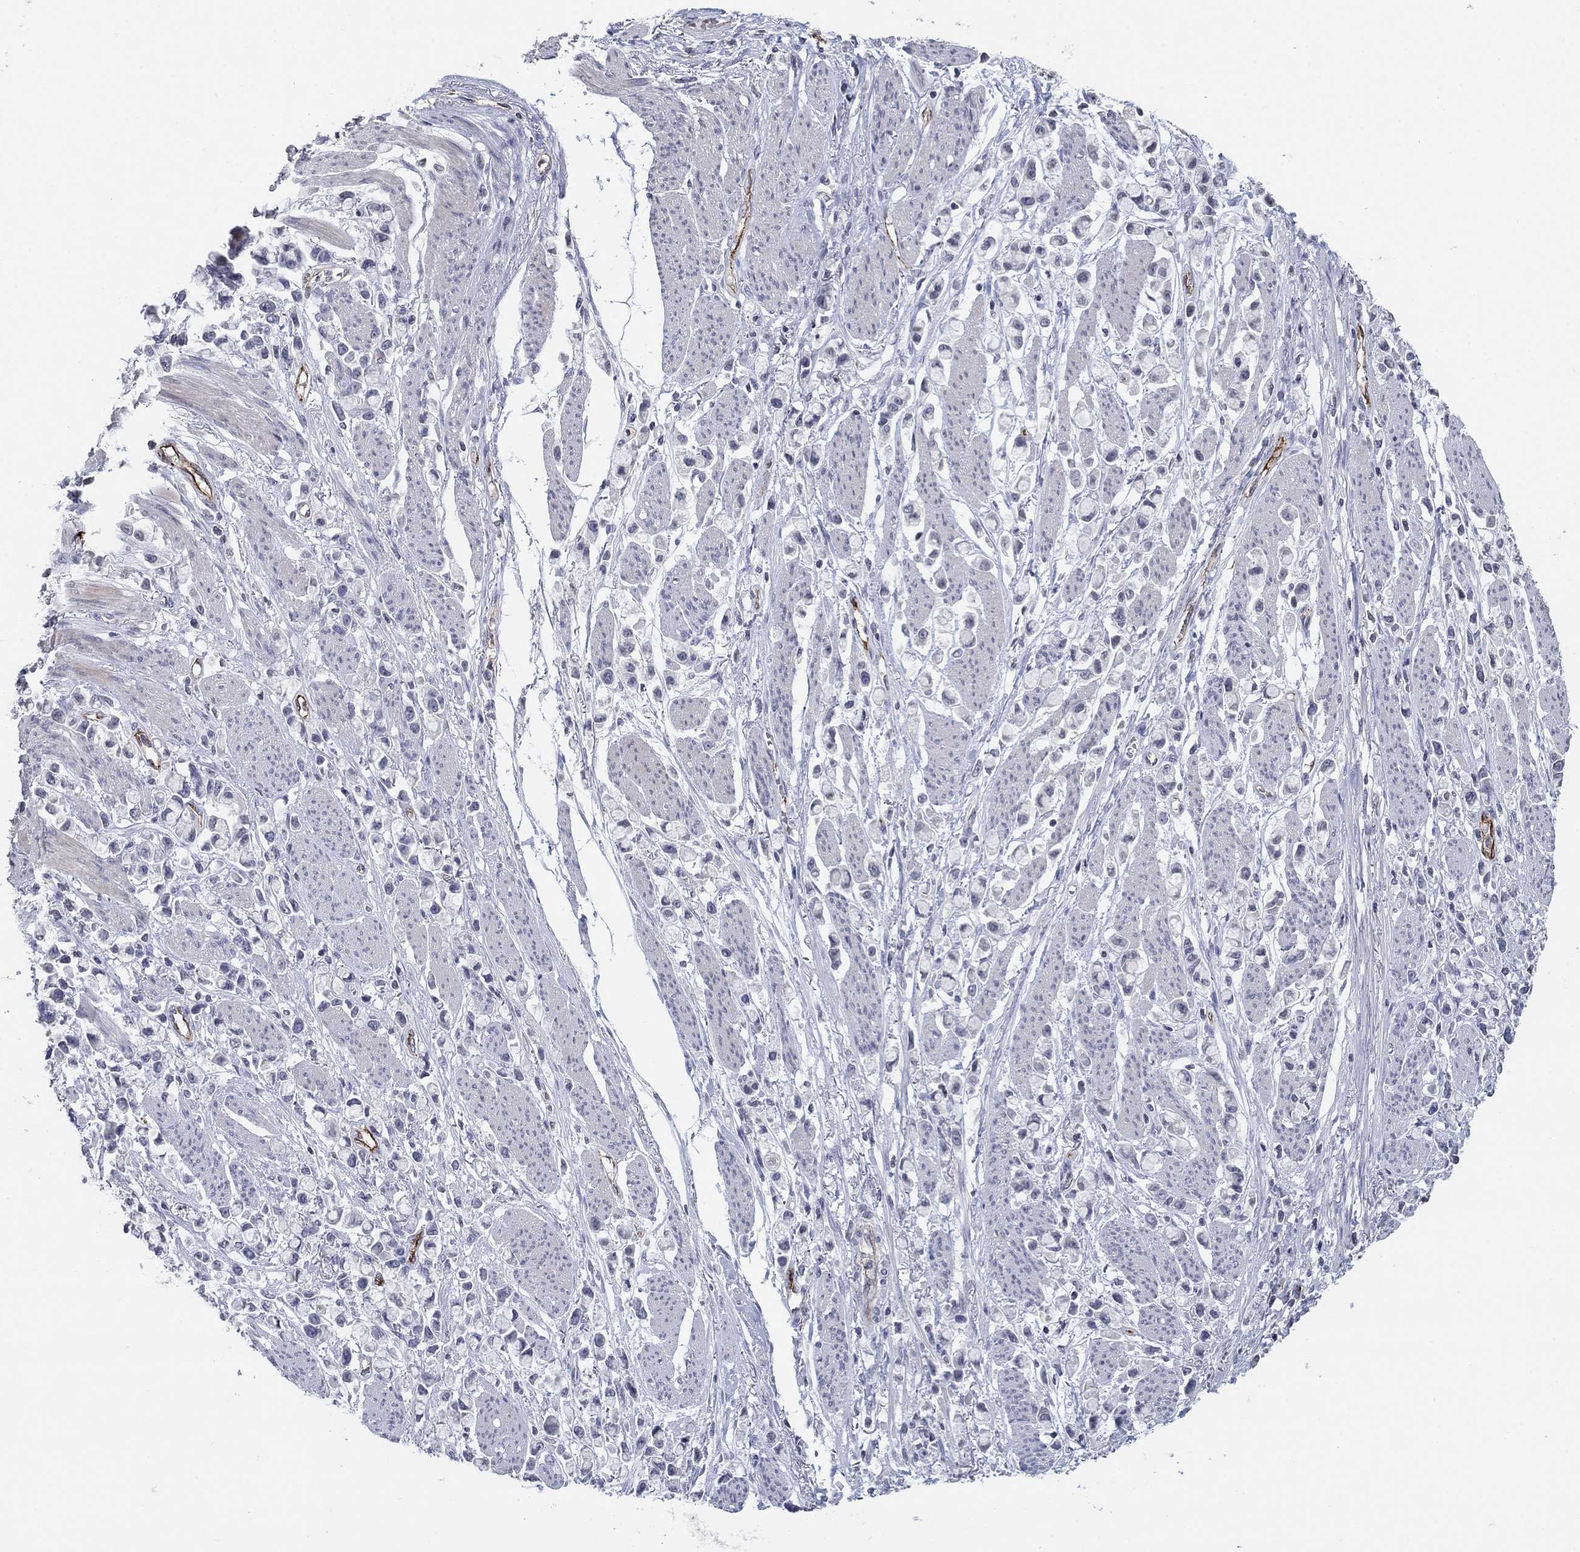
{"staining": {"intensity": "negative", "quantity": "none", "location": "none"}, "tissue": "stomach cancer", "cell_type": "Tumor cells", "image_type": "cancer", "snomed": [{"axis": "morphology", "description": "Adenocarcinoma, NOS"}, {"axis": "topography", "description": "Stomach"}], "caption": "This image is of adenocarcinoma (stomach) stained with immunohistochemistry (IHC) to label a protein in brown with the nuclei are counter-stained blue. There is no expression in tumor cells.", "gene": "TINAG", "patient": {"sex": "female", "age": 81}}